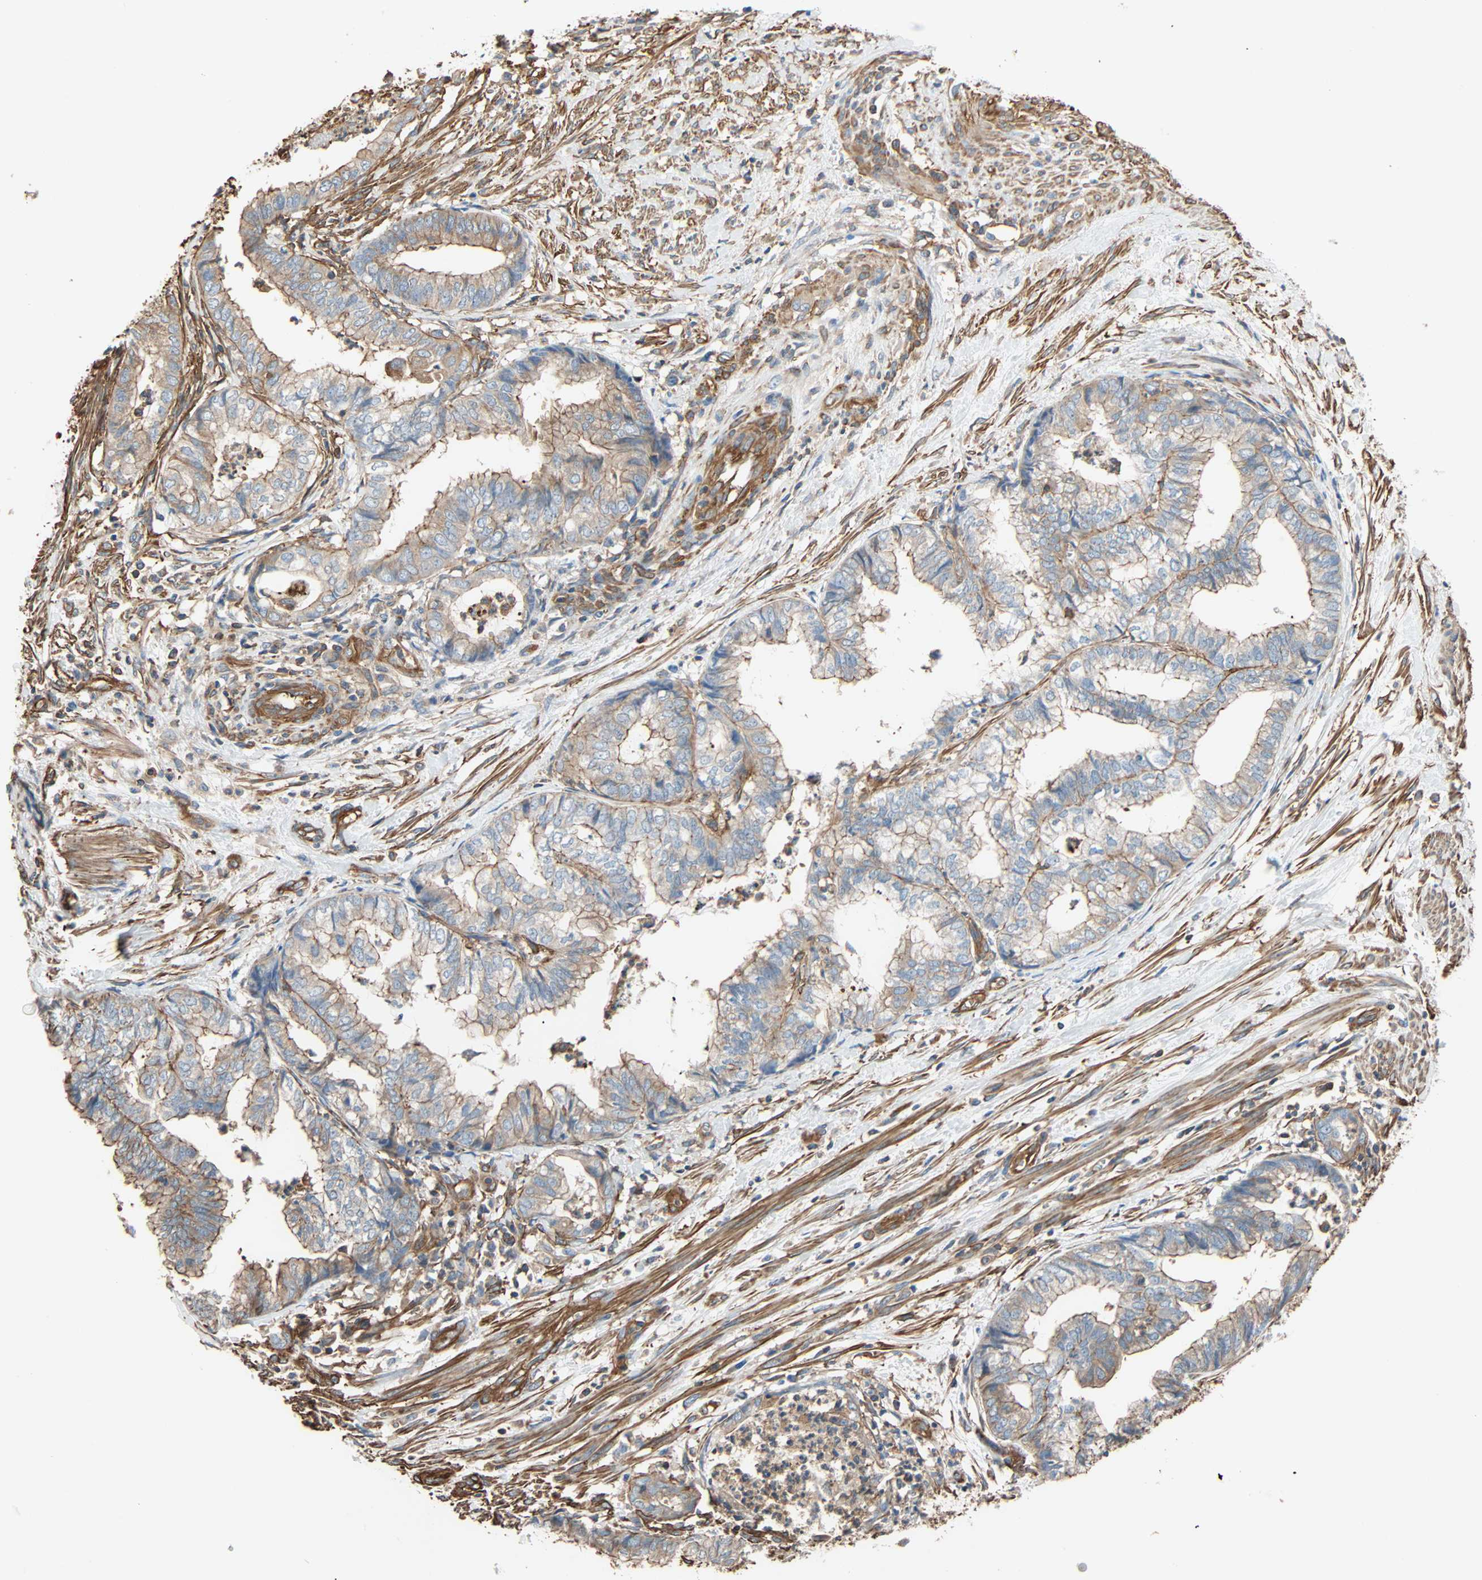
{"staining": {"intensity": "weak", "quantity": "25%-75%", "location": "cytoplasmic/membranous"}, "tissue": "endometrial cancer", "cell_type": "Tumor cells", "image_type": "cancer", "snomed": [{"axis": "morphology", "description": "Necrosis, NOS"}, {"axis": "morphology", "description": "Adenocarcinoma, NOS"}, {"axis": "topography", "description": "Endometrium"}], "caption": "Immunohistochemical staining of human endometrial cancer exhibits low levels of weak cytoplasmic/membranous positivity in approximately 25%-75% of tumor cells.", "gene": "GALNT10", "patient": {"sex": "female", "age": 79}}